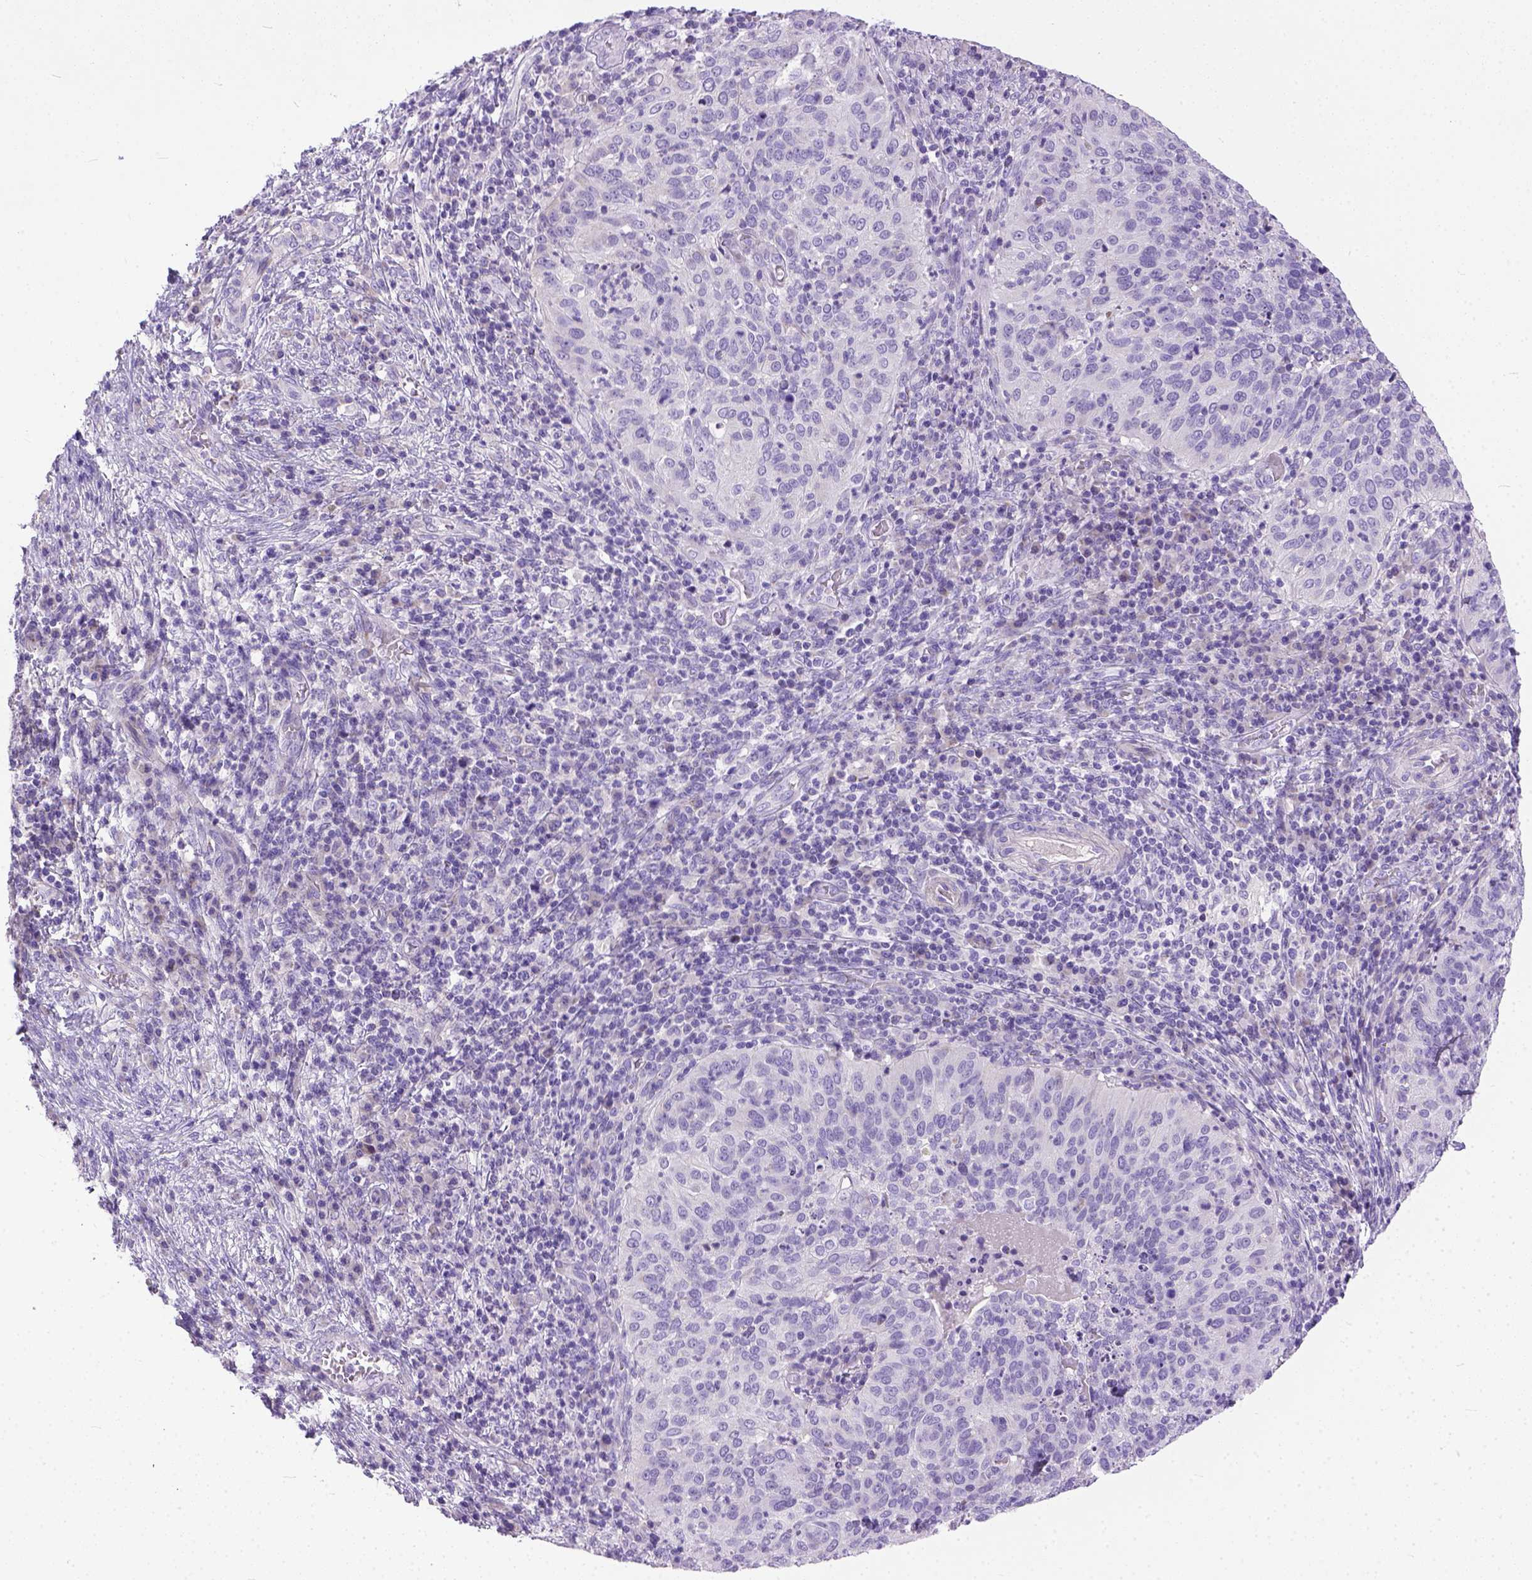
{"staining": {"intensity": "negative", "quantity": "none", "location": "none"}, "tissue": "cervical cancer", "cell_type": "Tumor cells", "image_type": "cancer", "snomed": [{"axis": "morphology", "description": "Squamous cell carcinoma, NOS"}, {"axis": "topography", "description": "Cervix"}], "caption": "Protein analysis of cervical cancer demonstrates no significant positivity in tumor cells. (Stains: DAB (3,3'-diaminobenzidine) immunohistochemistry (IHC) with hematoxylin counter stain, Microscopy: brightfield microscopy at high magnification).", "gene": "PLK5", "patient": {"sex": "female", "age": 39}}